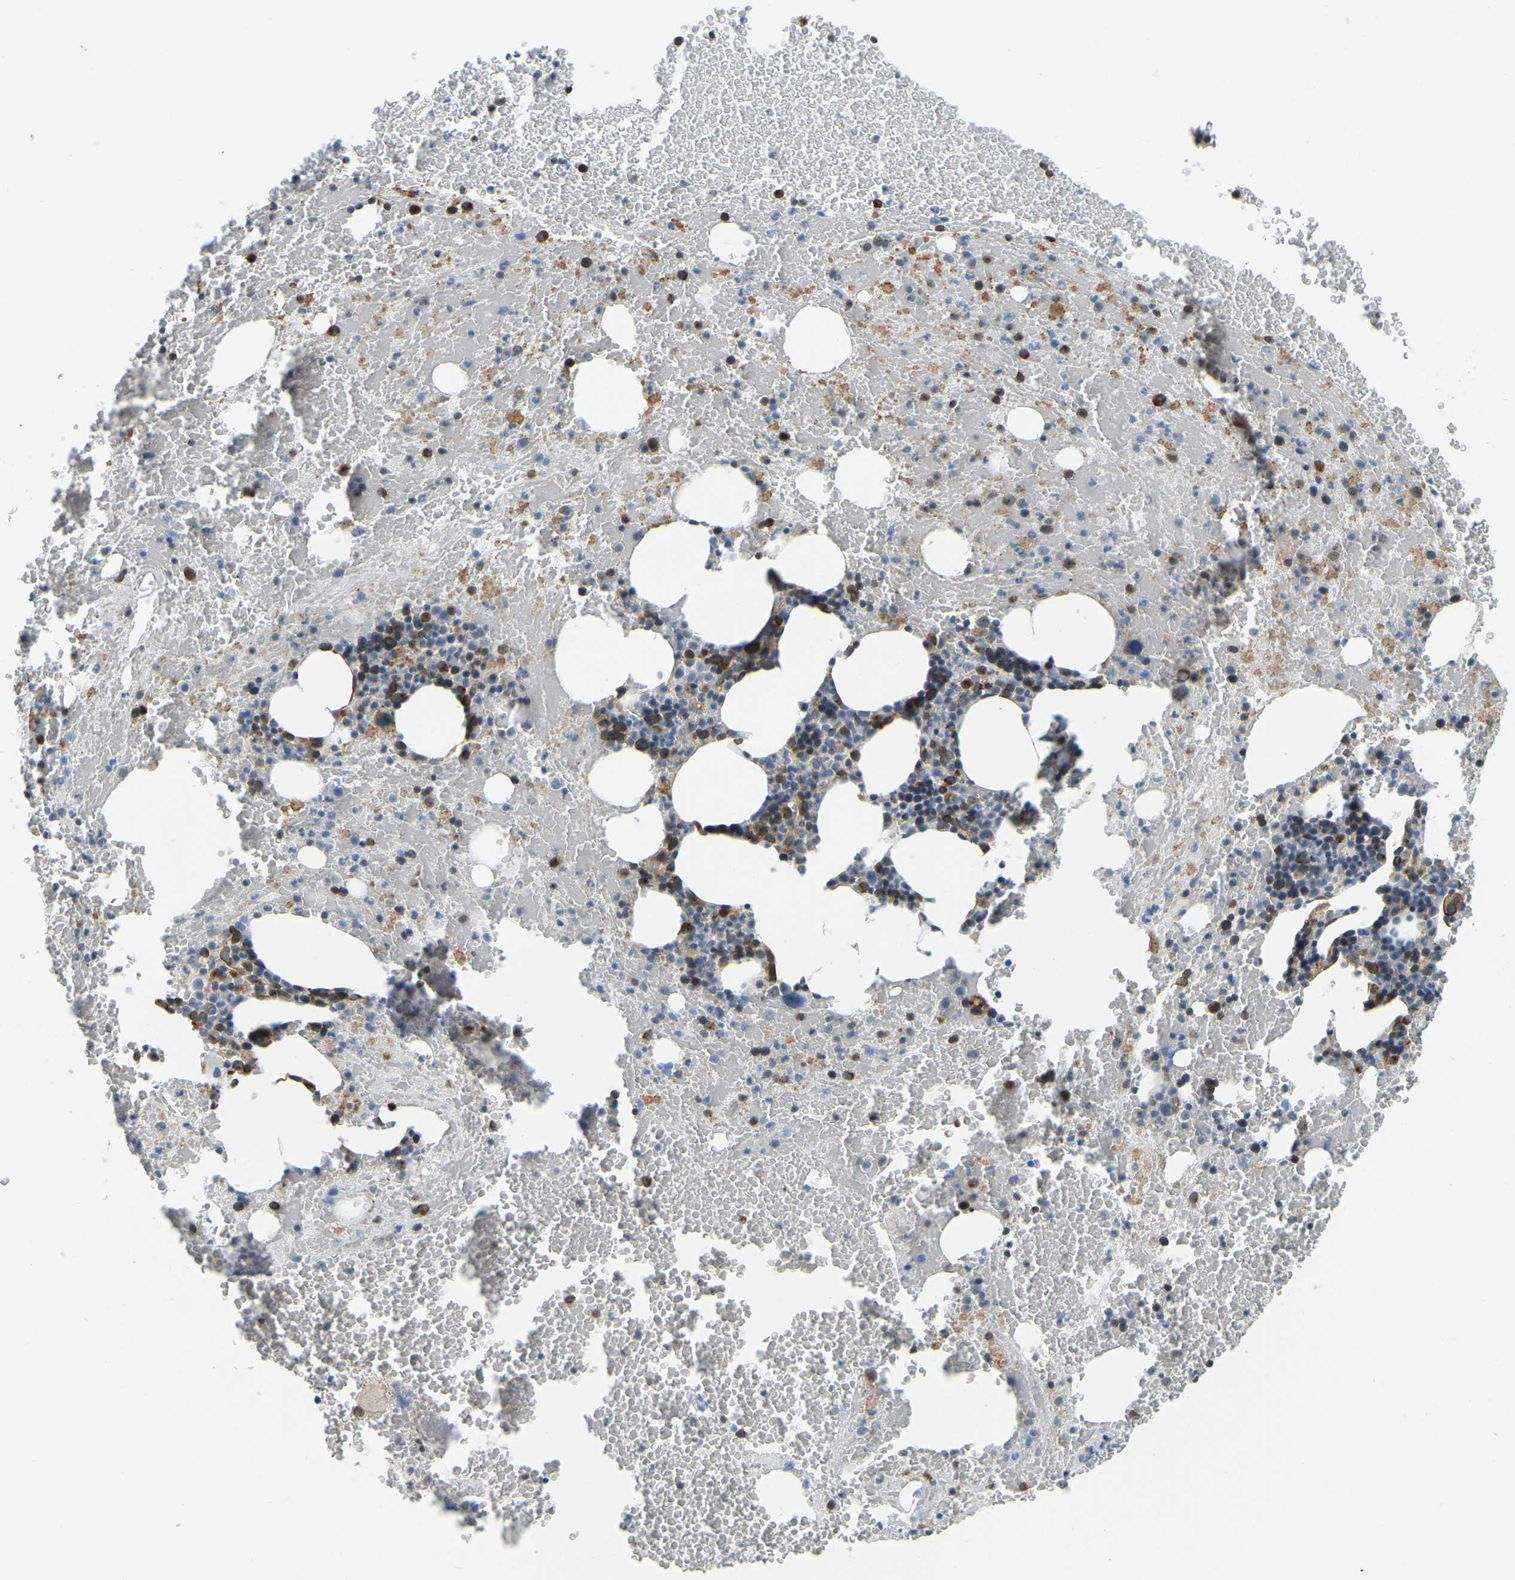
{"staining": {"intensity": "moderate", "quantity": "25%-75%", "location": "cytoplasmic/membranous"}, "tissue": "bone marrow", "cell_type": "Hematopoietic cells", "image_type": "normal", "snomed": [{"axis": "morphology", "description": "Normal tissue, NOS"}, {"axis": "morphology", "description": "Inflammation, NOS"}, {"axis": "topography", "description": "Bone marrow"}], "caption": "A histopathology image of bone marrow stained for a protein reveals moderate cytoplasmic/membranous brown staining in hematopoietic cells.", "gene": "NME8", "patient": {"sex": "male", "age": 47}}